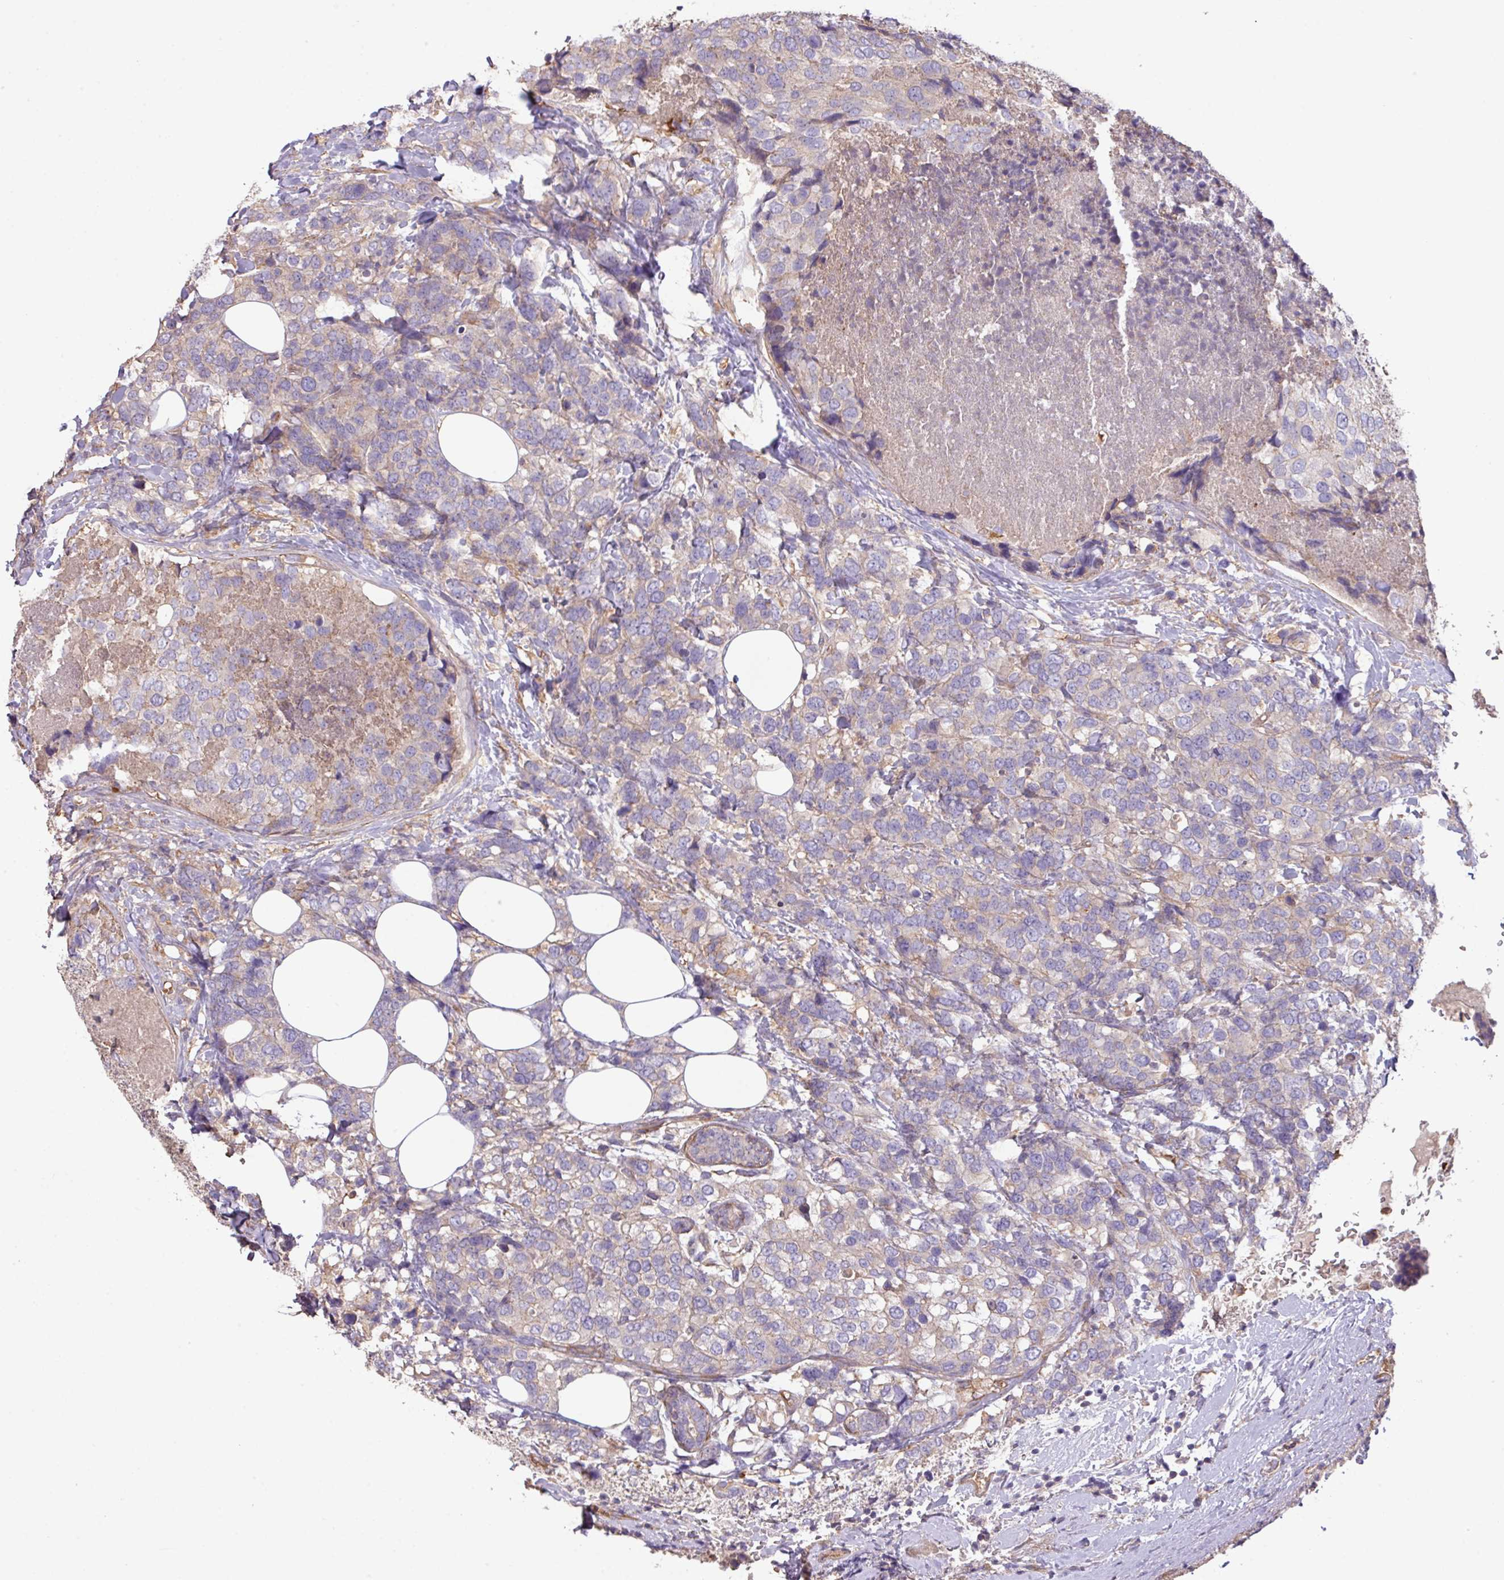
{"staining": {"intensity": "negative", "quantity": "none", "location": "none"}, "tissue": "breast cancer", "cell_type": "Tumor cells", "image_type": "cancer", "snomed": [{"axis": "morphology", "description": "Lobular carcinoma"}, {"axis": "topography", "description": "Breast"}], "caption": "This is an immunohistochemistry (IHC) image of breast cancer (lobular carcinoma). There is no expression in tumor cells.", "gene": "CALML4", "patient": {"sex": "female", "age": 59}}